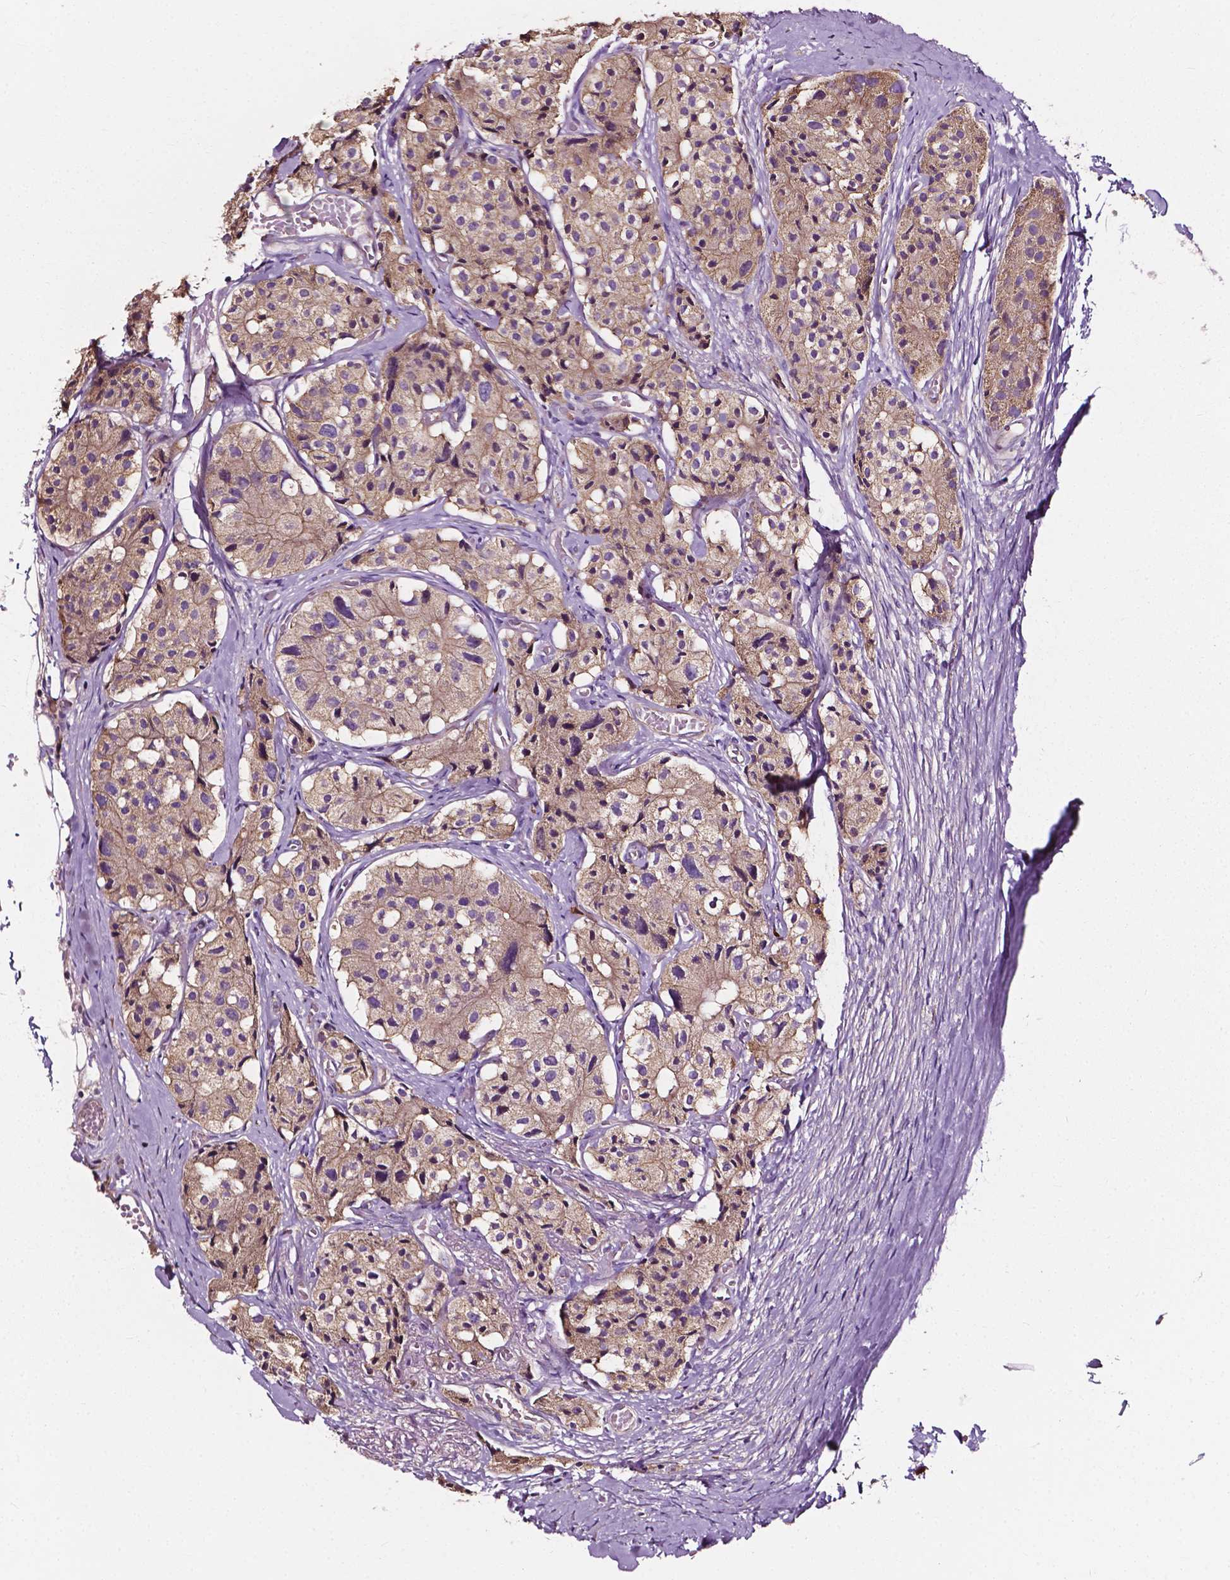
{"staining": {"intensity": "weak", "quantity": ">75%", "location": "cytoplasmic/membranous"}, "tissue": "carcinoid", "cell_type": "Tumor cells", "image_type": "cancer", "snomed": [{"axis": "morphology", "description": "Carcinoid, malignant, NOS"}, {"axis": "topography", "description": "Small intestine"}], "caption": "About >75% of tumor cells in carcinoid (malignant) demonstrate weak cytoplasmic/membranous protein staining as visualized by brown immunohistochemical staining.", "gene": "ATG16L1", "patient": {"sex": "female", "age": 65}}